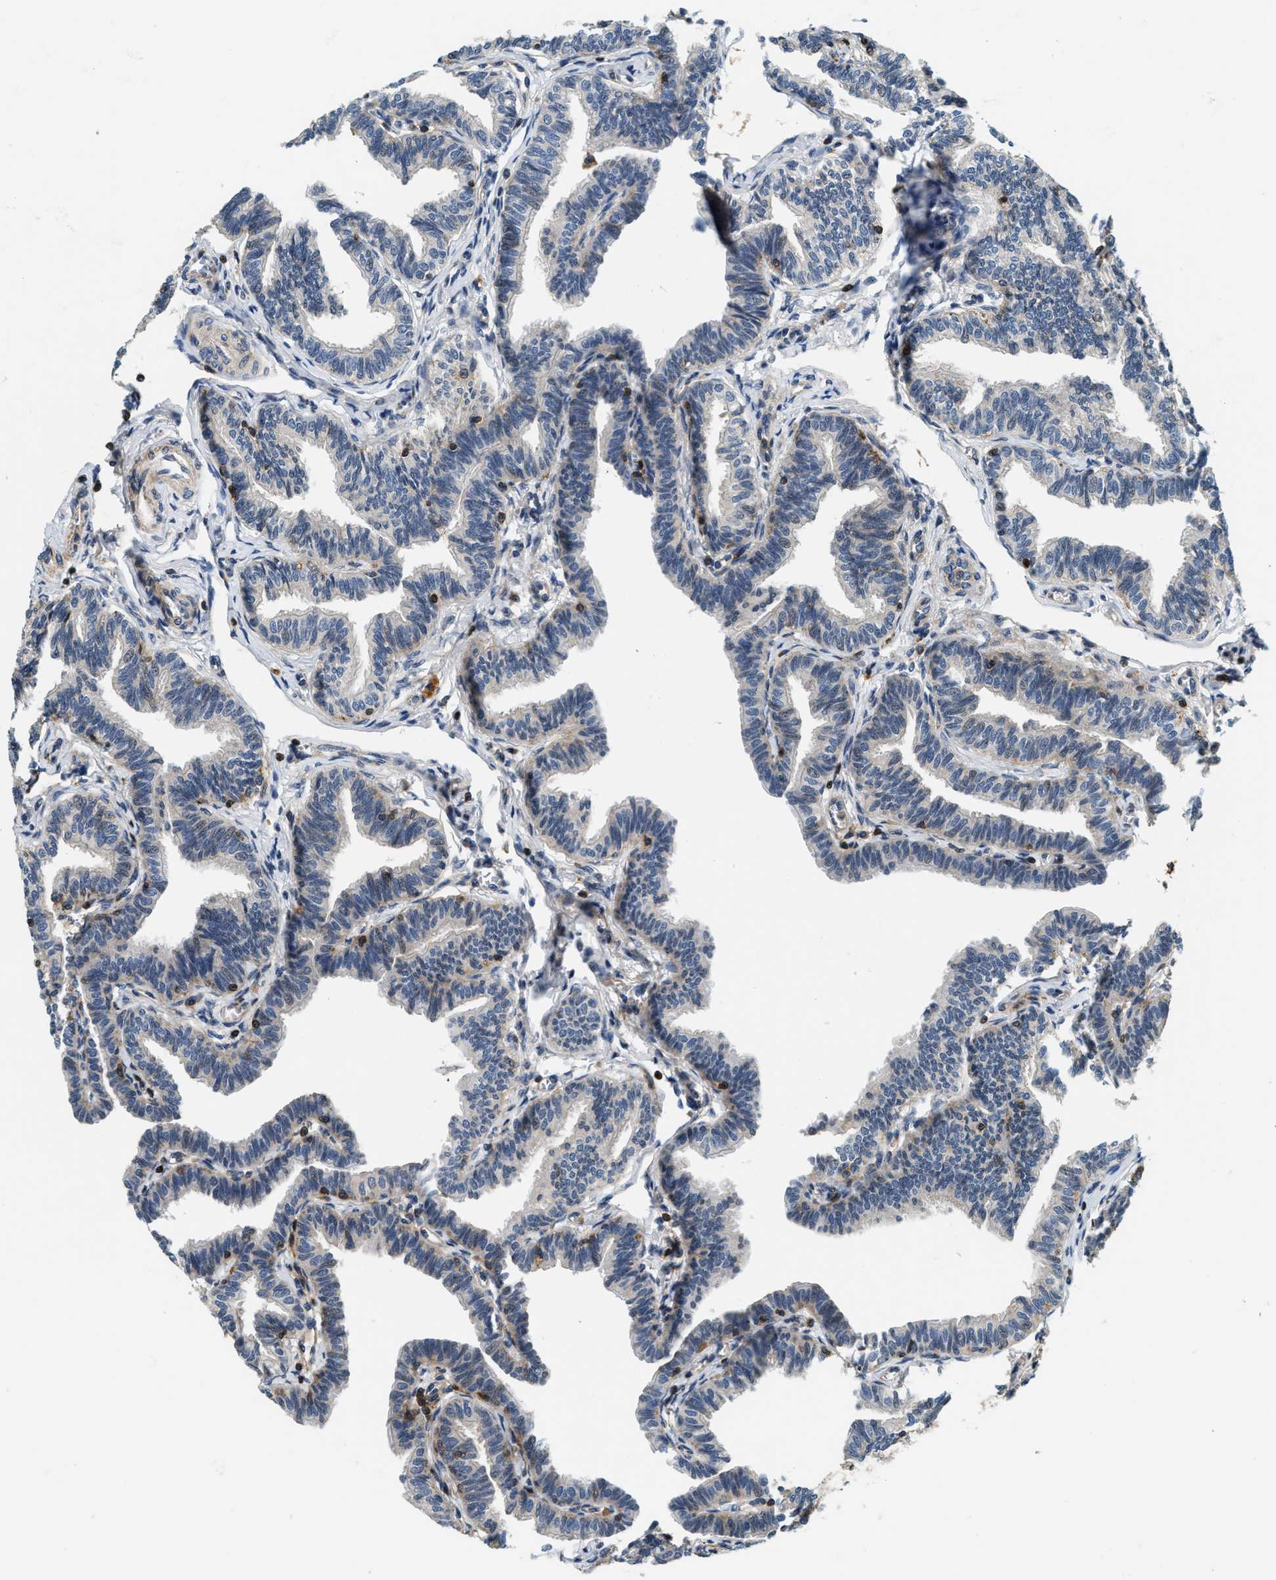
{"staining": {"intensity": "weak", "quantity": "25%-75%", "location": "cytoplasmic/membranous"}, "tissue": "fallopian tube", "cell_type": "Glandular cells", "image_type": "normal", "snomed": [{"axis": "morphology", "description": "Normal tissue, NOS"}, {"axis": "topography", "description": "Fallopian tube"}, {"axis": "topography", "description": "Ovary"}], "caption": "Approximately 25%-75% of glandular cells in unremarkable human fallopian tube demonstrate weak cytoplasmic/membranous protein staining as visualized by brown immunohistochemical staining.", "gene": "SAMD9", "patient": {"sex": "female", "age": 23}}